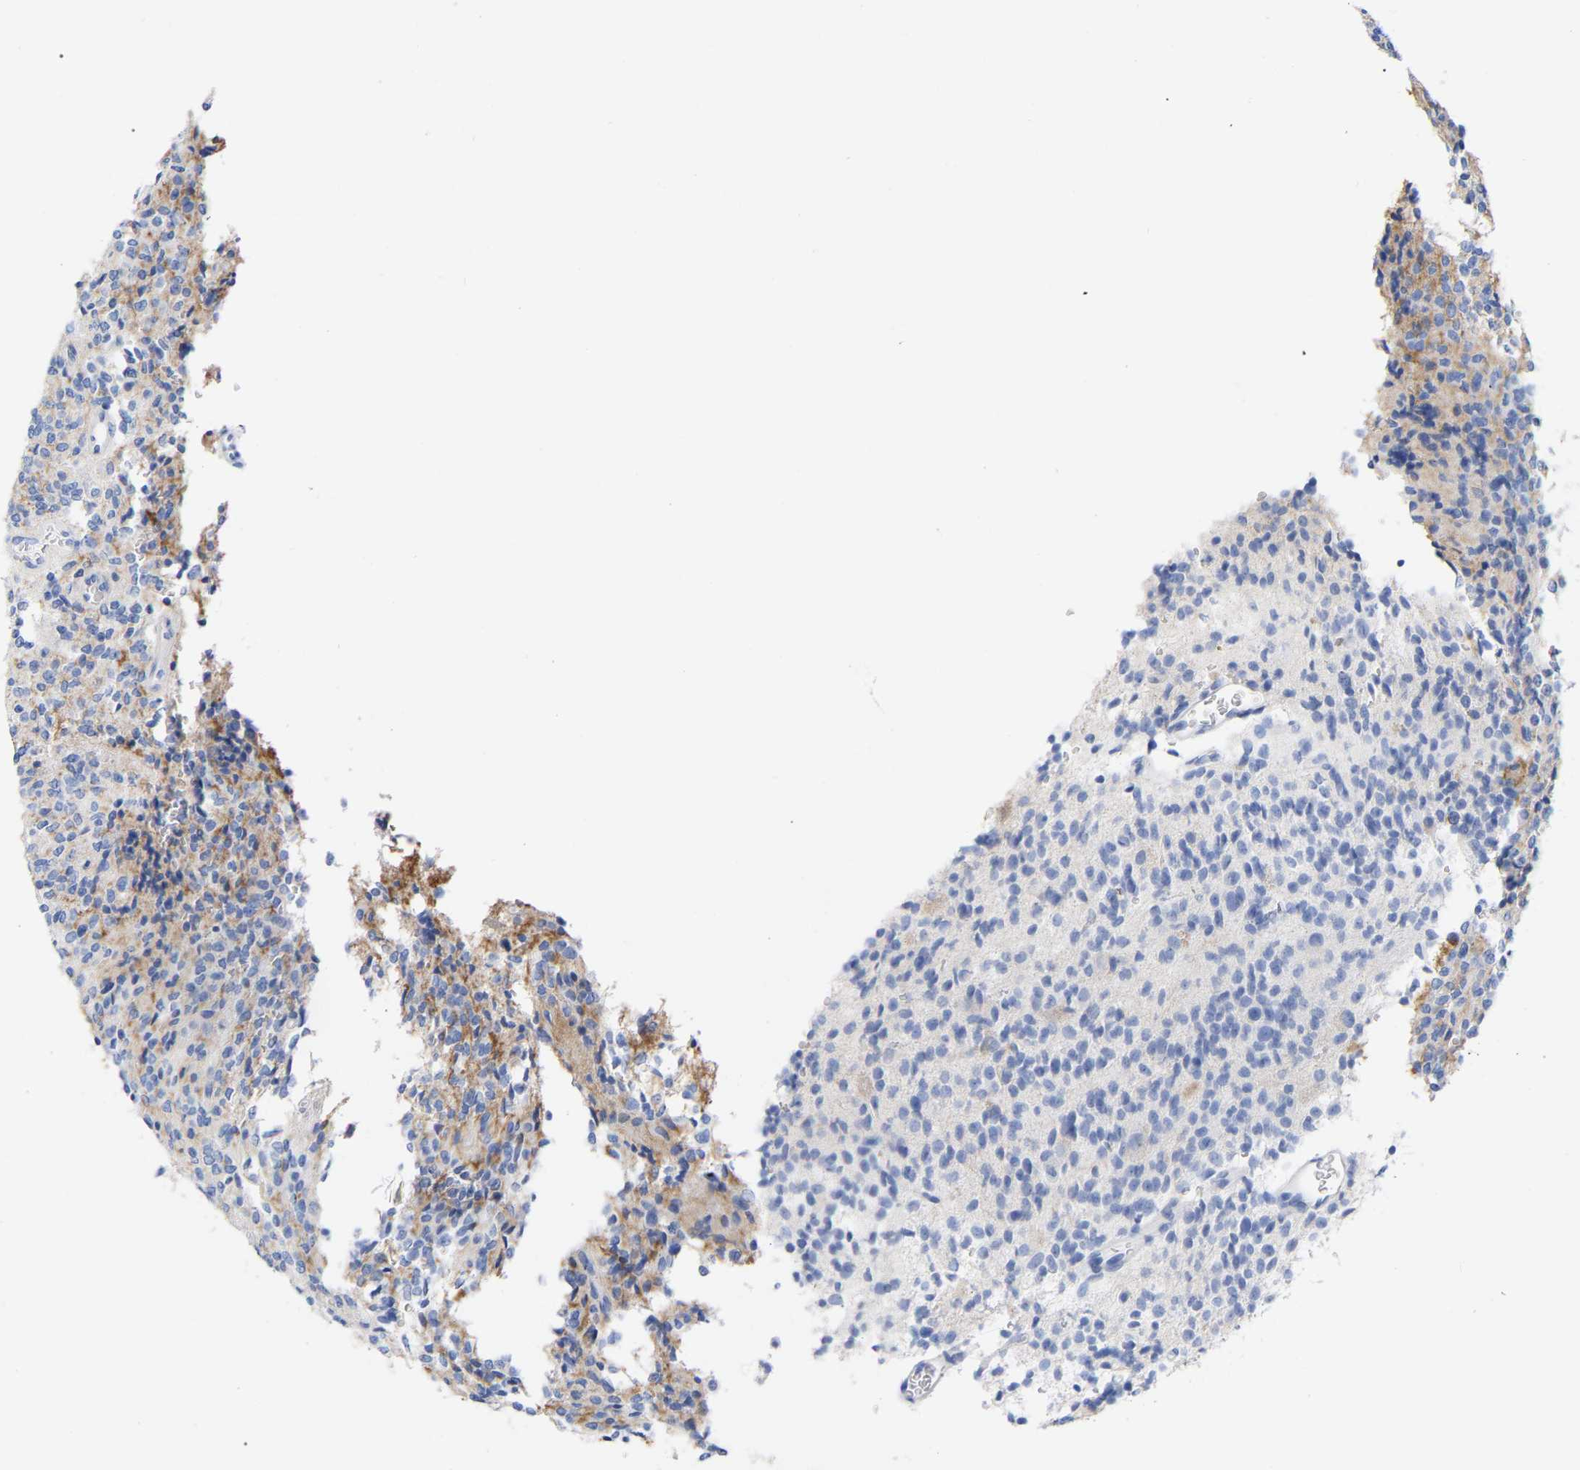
{"staining": {"intensity": "moderate", "quantity": "<25%", "location": "cytoplasmic/membranous"}, "tissue": "glioma", "cell_type": "Tumor cells", "image_type": "cancer", "snomed": [{"axis": "morphology", "description": "Glioma, malignant, High grade"}, {"axis": "topography", "description": "Brain"}], "caption": "Malignant glioma (high-grade) tissue displays moderate cytoplasmic/membranous positivity in approximately <25% of tumor cells", "gene": "HAPLN1", "patient": {"sex": "male", "age": 34}}